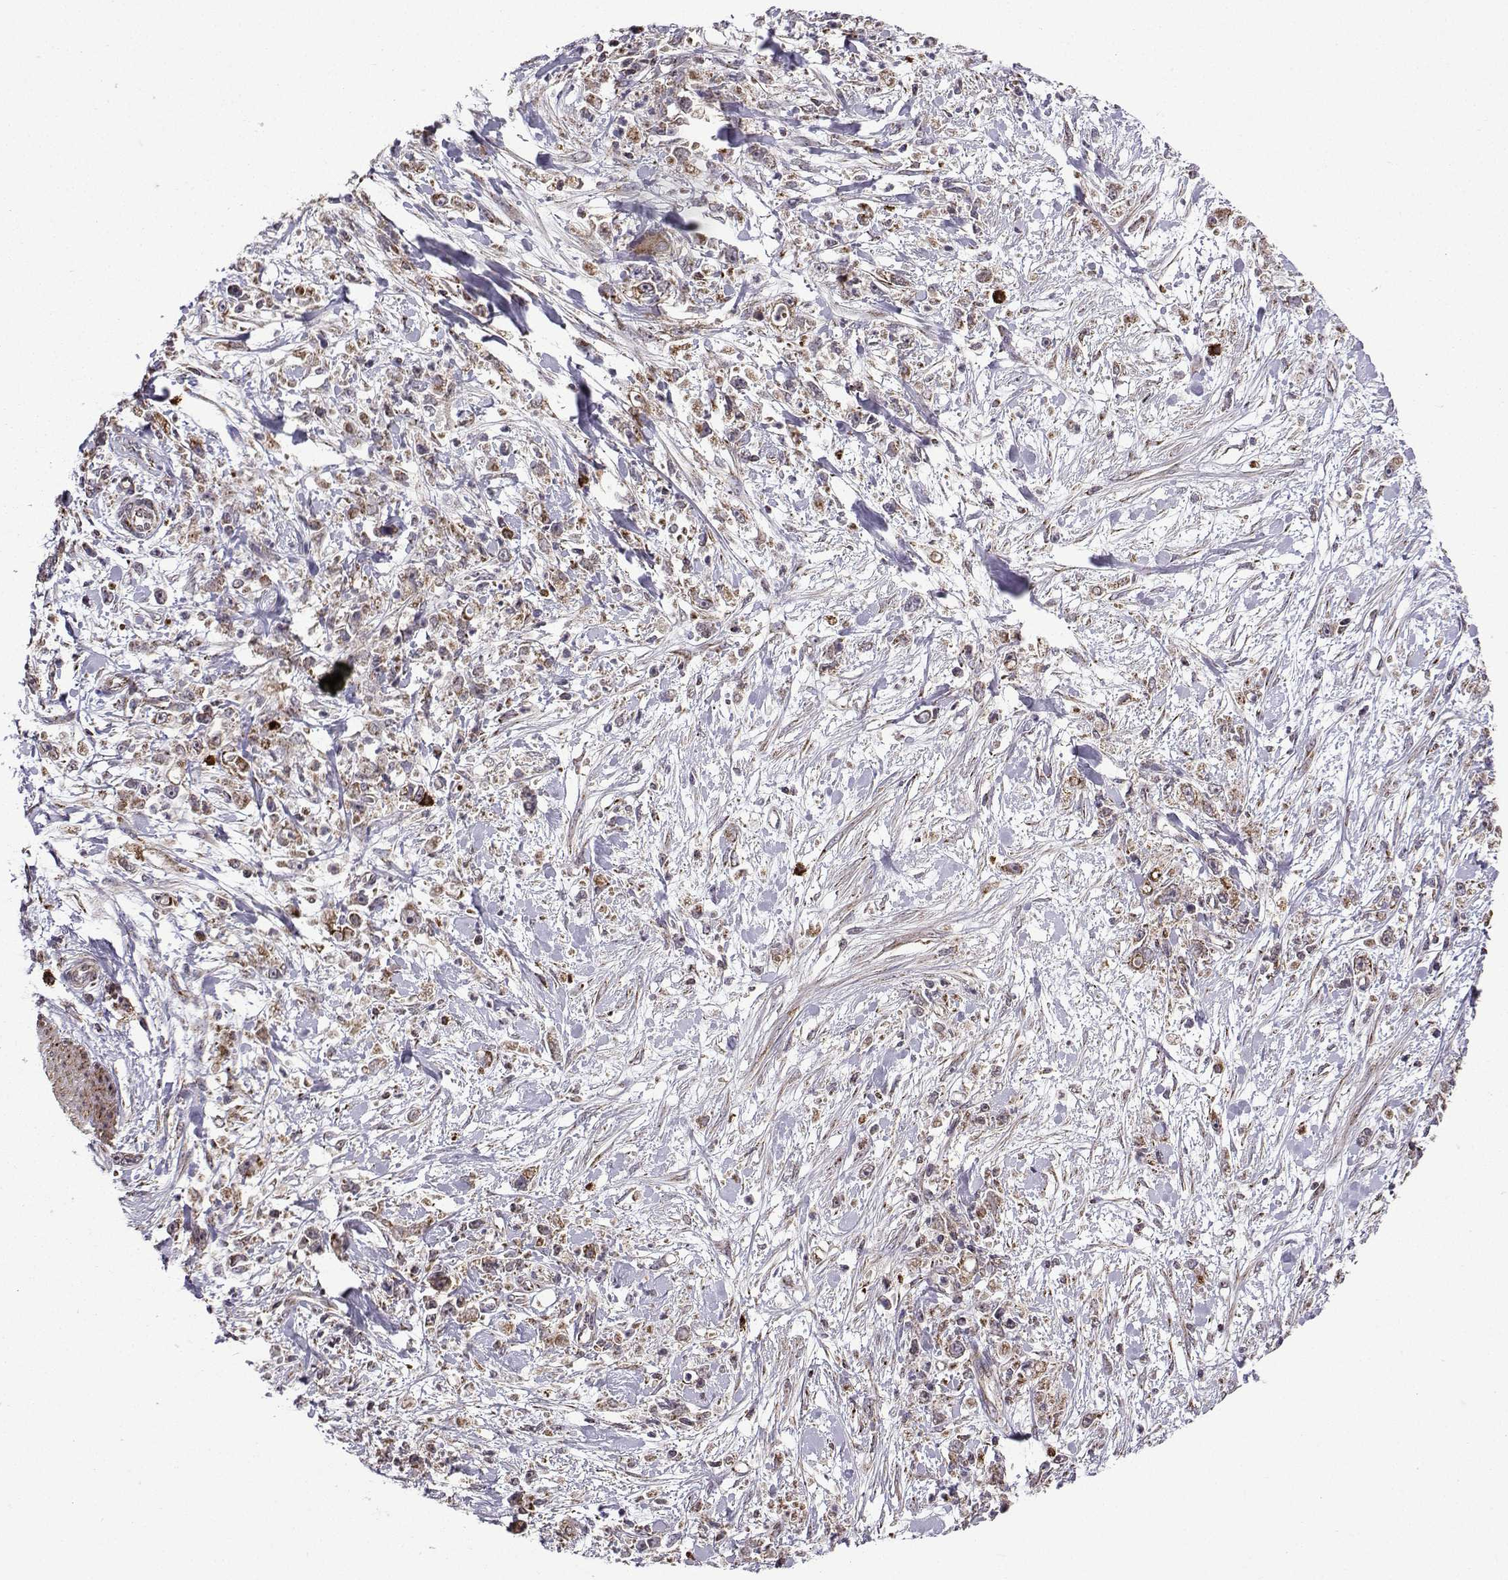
{"staining": {"intensity": "moderate", "quantity": ">75%", "location": "cytoplasmic/membranous"}, "tissue": "stomach cancer", "cell_type": "Tumor cells", "image_type": "cancer", "snomed": [{"axis": "morphology", "description": "Adenocarcinoma, NOS"}, {"axis": "topography", "description": "Stomach"}], "caption": "Protein expression analysis of stomach adenocarcinoma shows moderate cytoplasmic/membranous positivity in approximately >75% of tumor cells. Using DAB (3,3'-diaminobenzidine) (brown) and hematoxylin (blue) stains, captured at high magnification using brightfield microscopy.", "gene": "TAB2", "patient": {"sex": "female", "age": 59}}